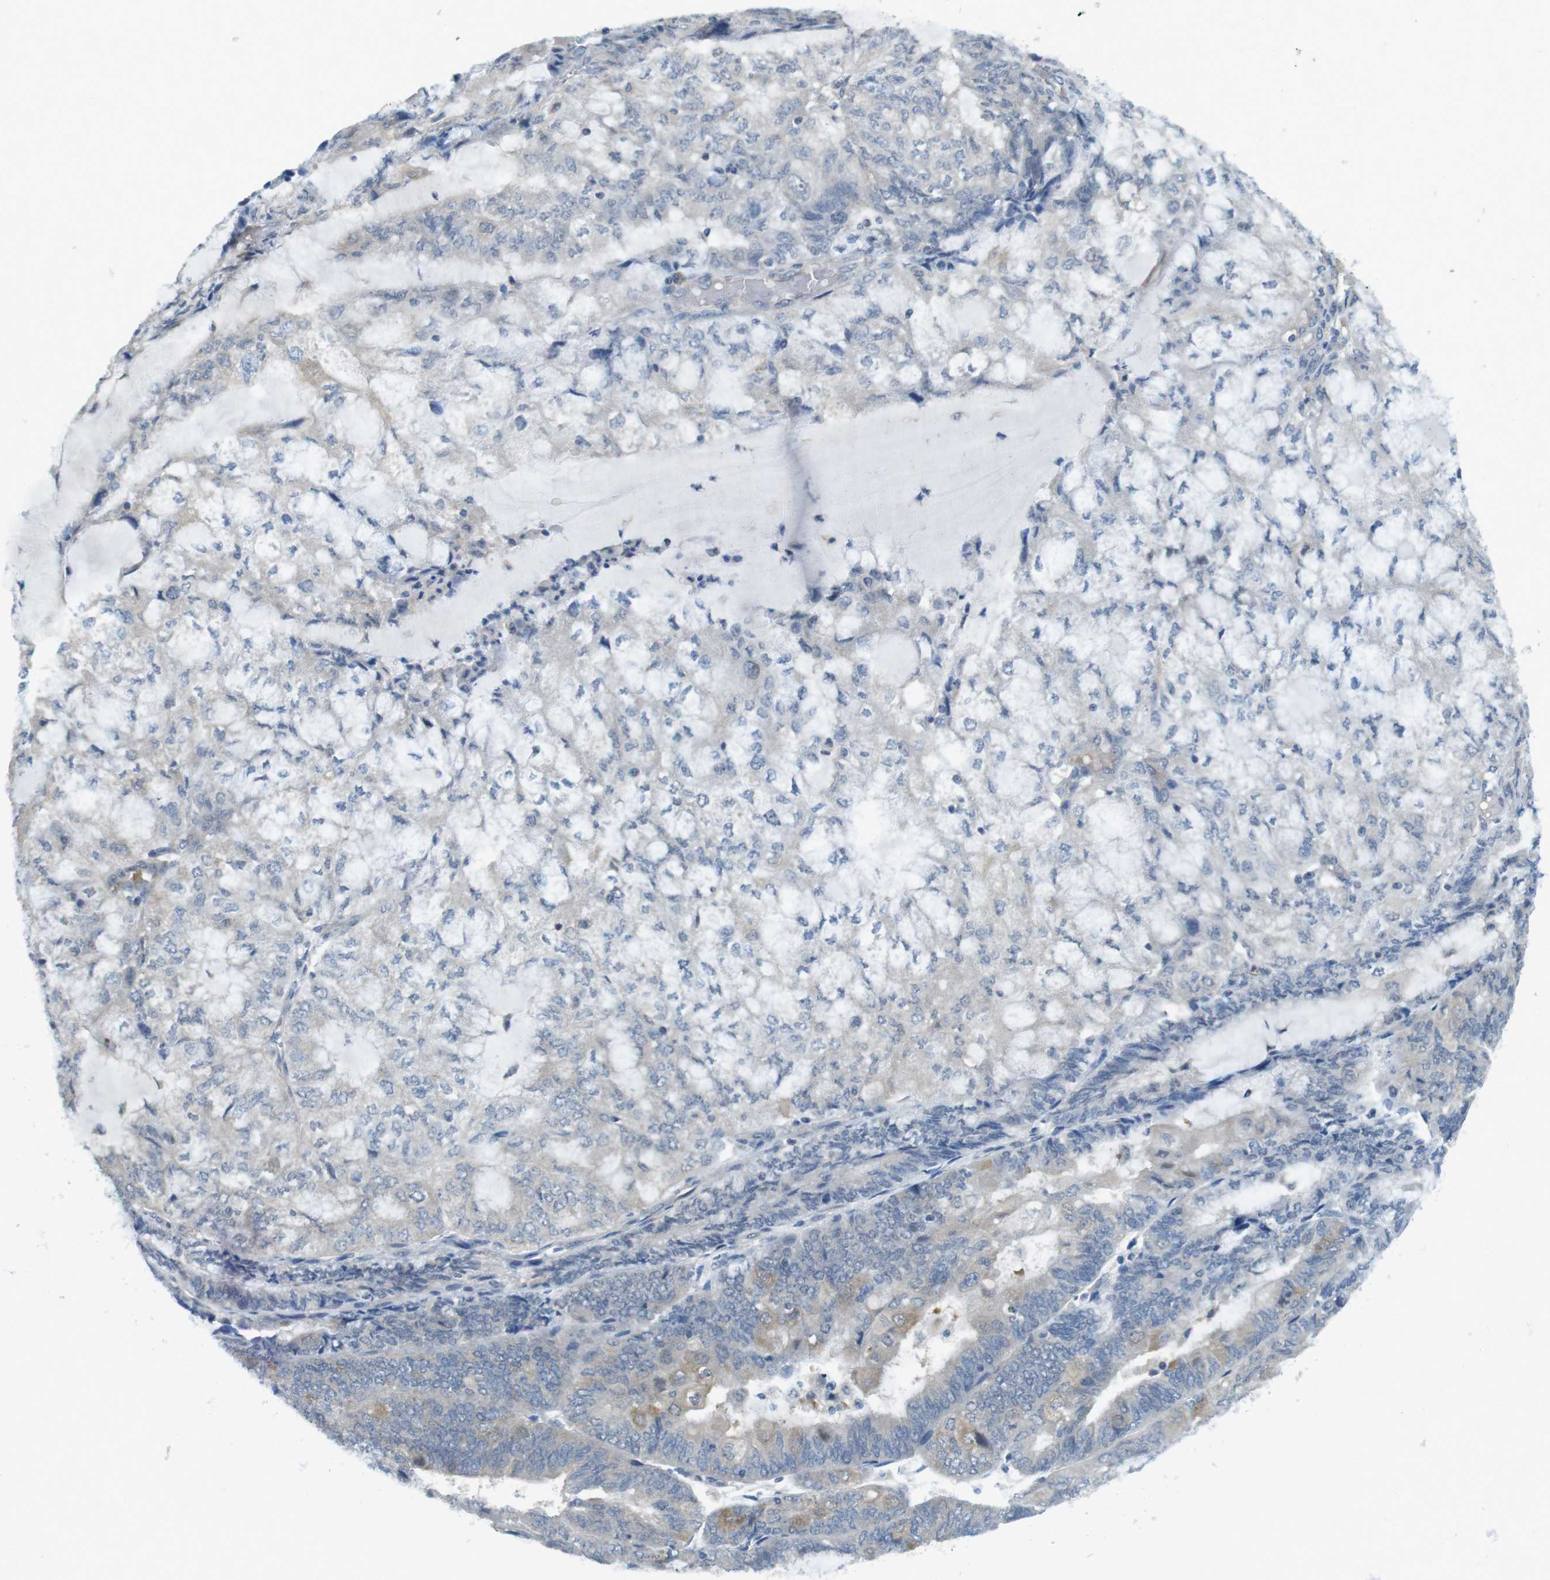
{"staining": {"intensity": "negative", "quantity": "none", "location": "none"}, "tissue": "endometrial cancer", "cell_type": "Tumor cells", "image_type": "cancer", "snomed": [{"axis": "morphology", "description": "Adenocarcinoma, NOS"}, {"axis": "topography", "description": "Endometrium"}], "caption": "DAB immunohistochemical staining of endometrial cancer (adenocarcinoma) reveals no significant expression in tumor cells.", "gene": "SUGT1", "patient": {"sex": "female", "age": 81}}